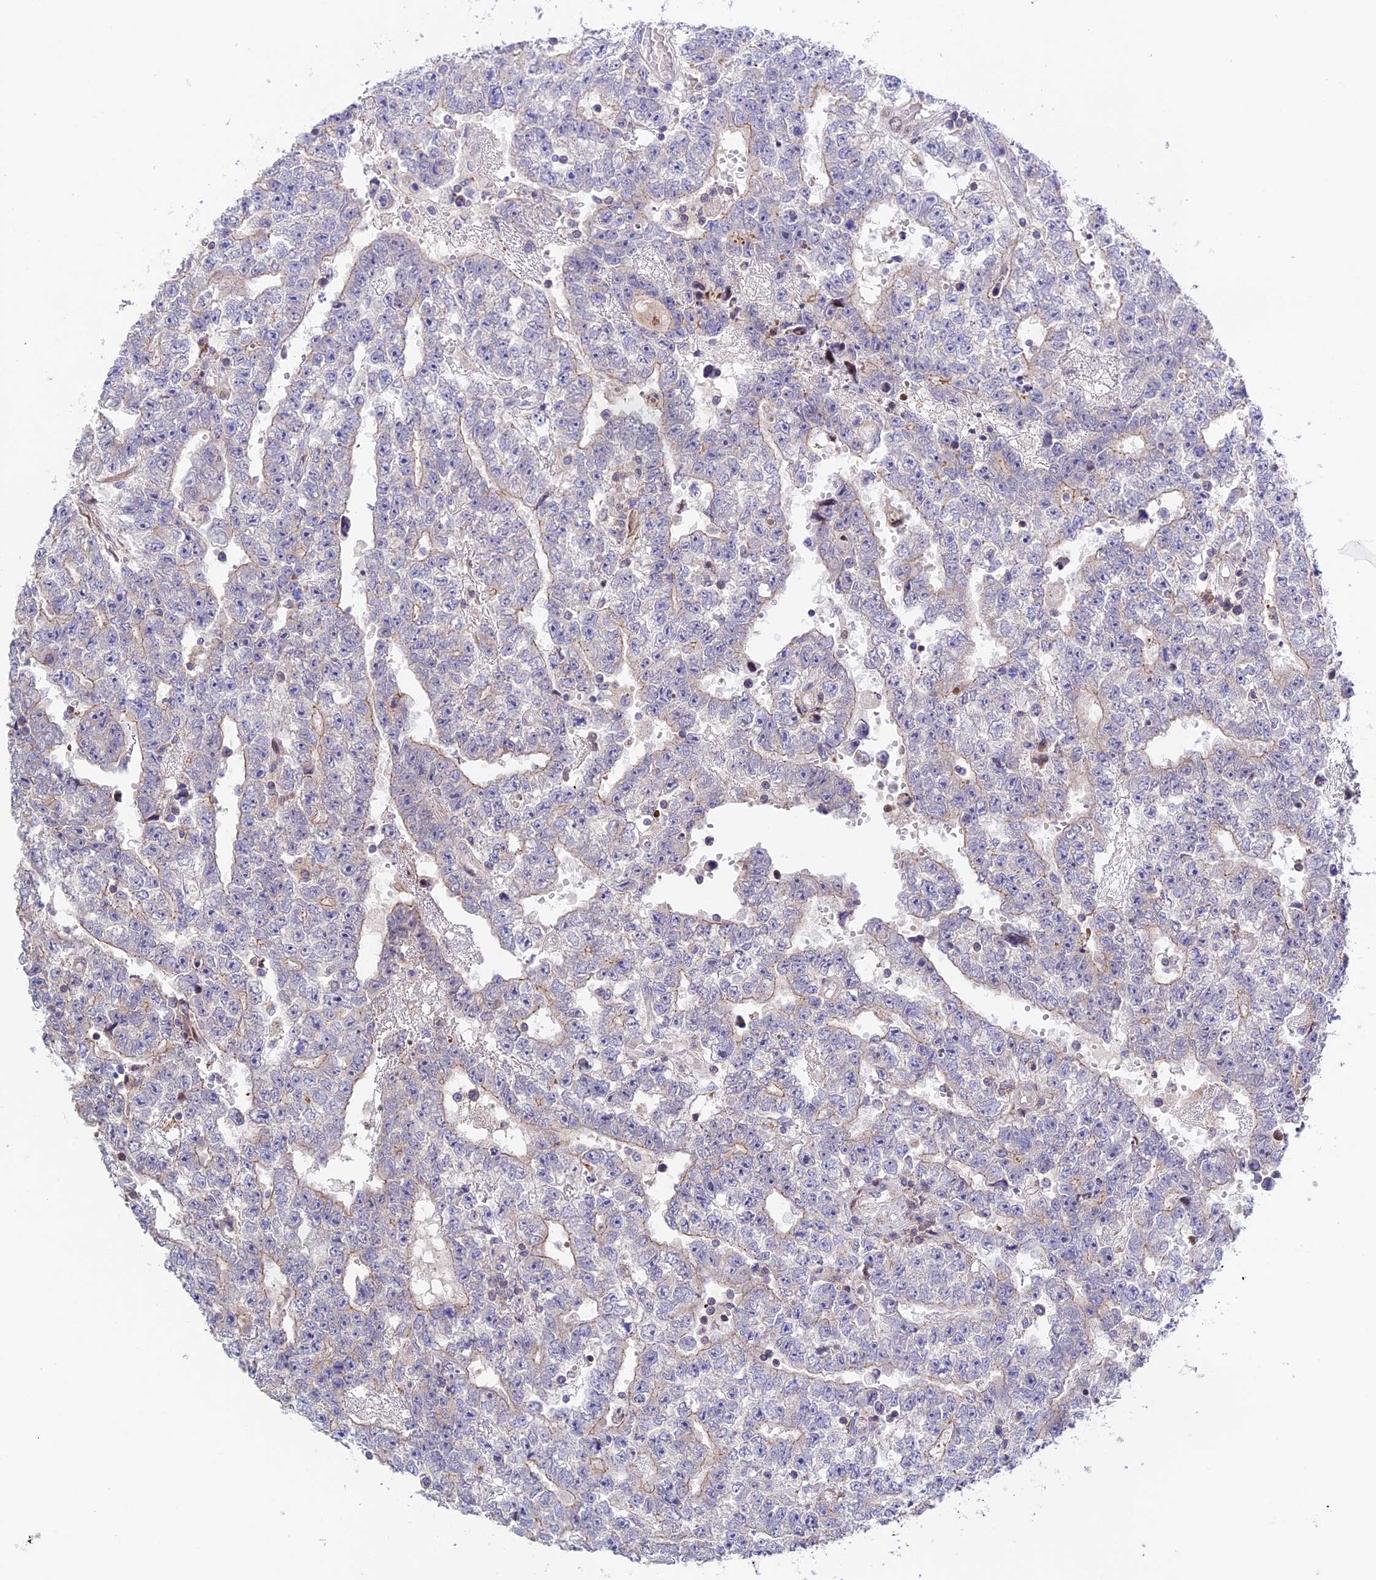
{"staining": {"intensity": "weak", "quantity": "<25%", "location": "cytoplasmic/membranous"}, "tissue": "testis cancer", "cell_type": "Tumor cells", "image_type": "cancer", "snomed": [{"axis": "morphology", "description": "Carcinoma, Embryonal, NOS"}, {"axis": "topography", "description": "Testis"}], "caption": "This is an immunohistochemistry micrograph of testis embryonal carcinoma. There is no staining in tumor cells.", "gene": "PRIM1", "patient": {"sex": "male", "age": 25}}